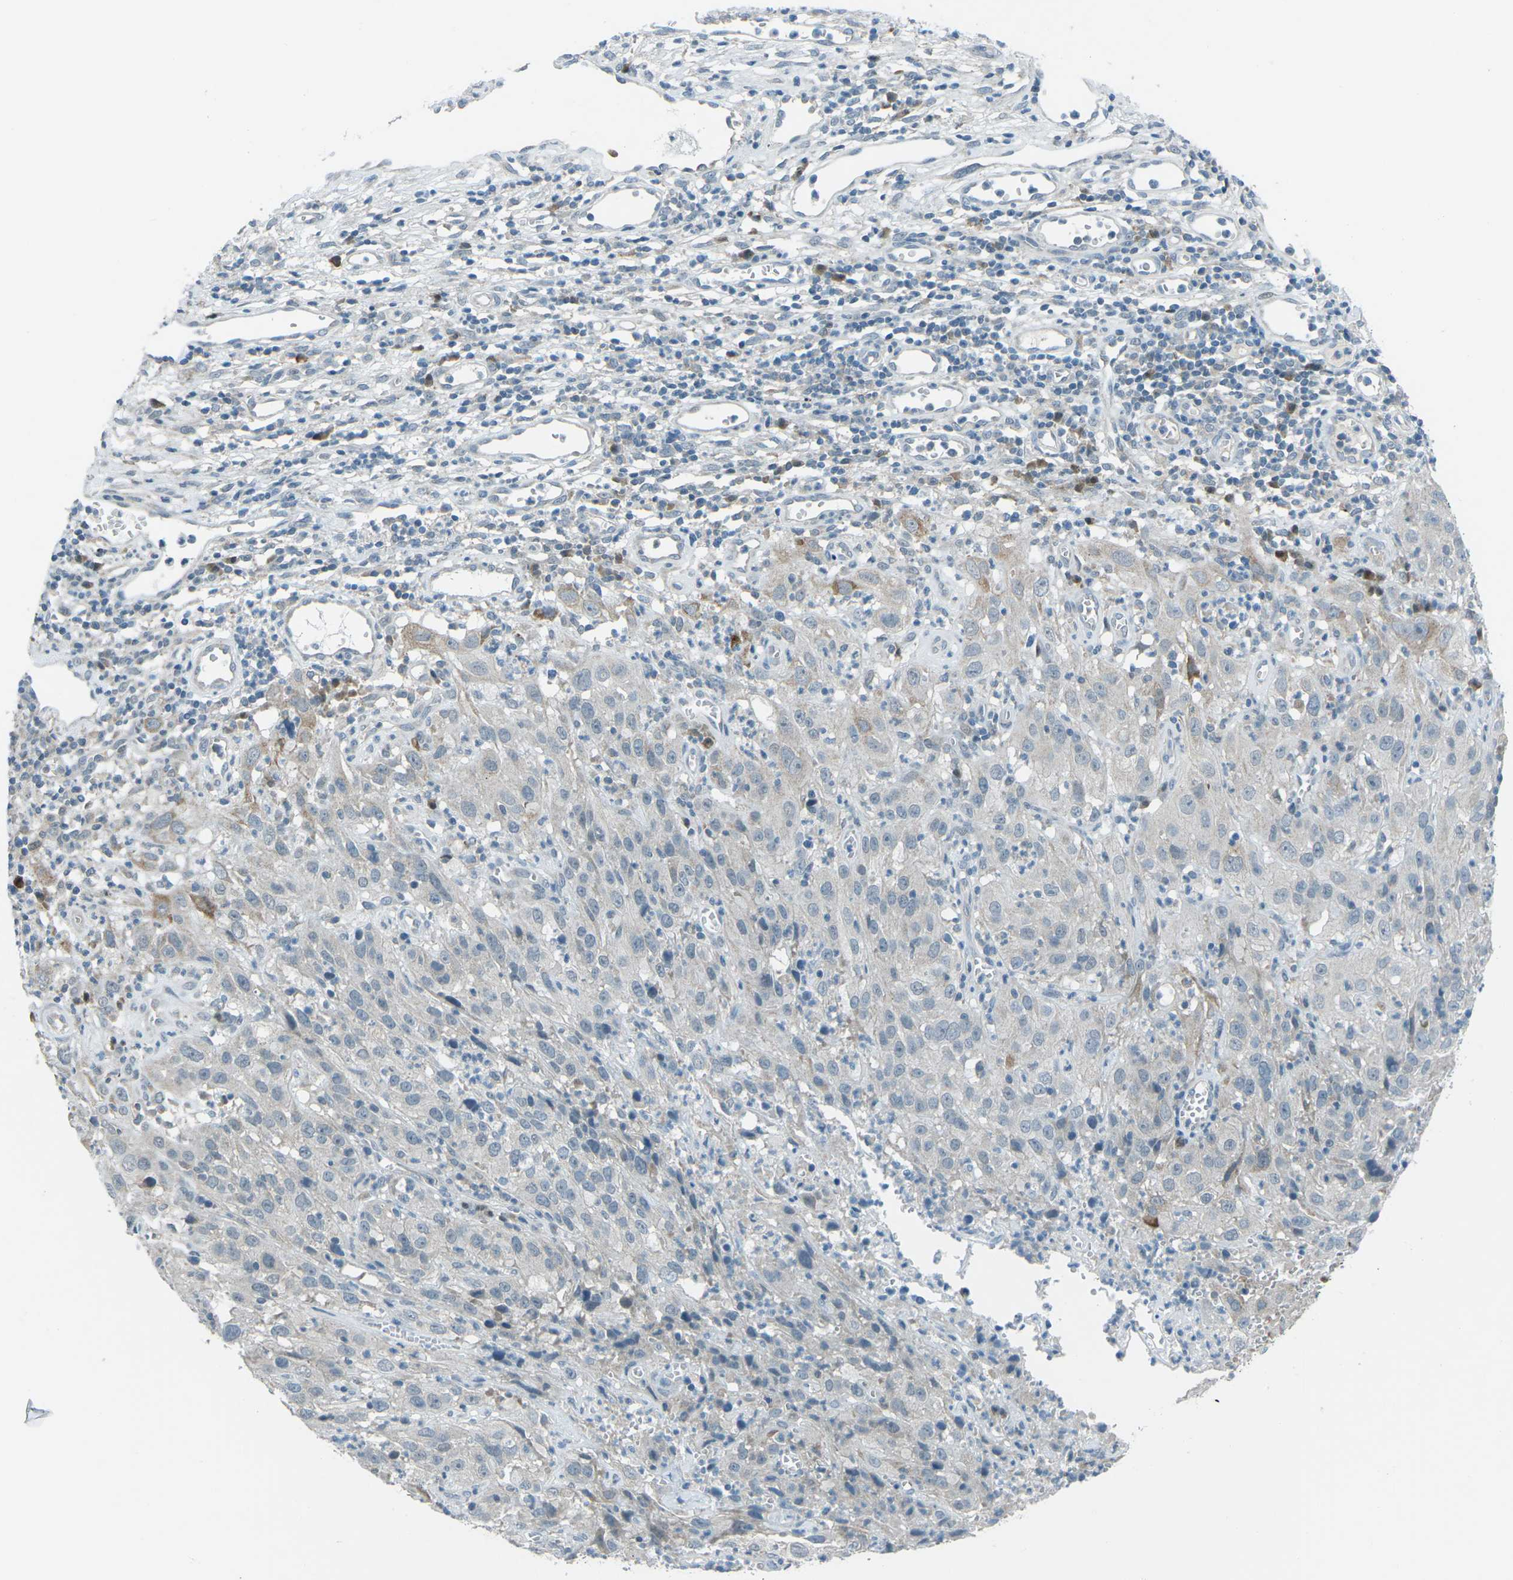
{"staining": {"intensity": "weak", "quantity": "<25%", "location": "cytoplasmic/membranous"}, "tissue": "cervical cancer", "cell_type": "Tumor cells", "image_type": "cancer", "snomed": [{"axis": "morphology", "description": "Squamous cell carcinoma, NOS"}, {"axis": "topography", "description": "Cervix"}], "caption": "This is a photomicrograph of IHC staining of cervical cancer, which shows no expression in tumor cells.", "gene": "PRKCA", "patient": {"sex": "female", "age": 32}}